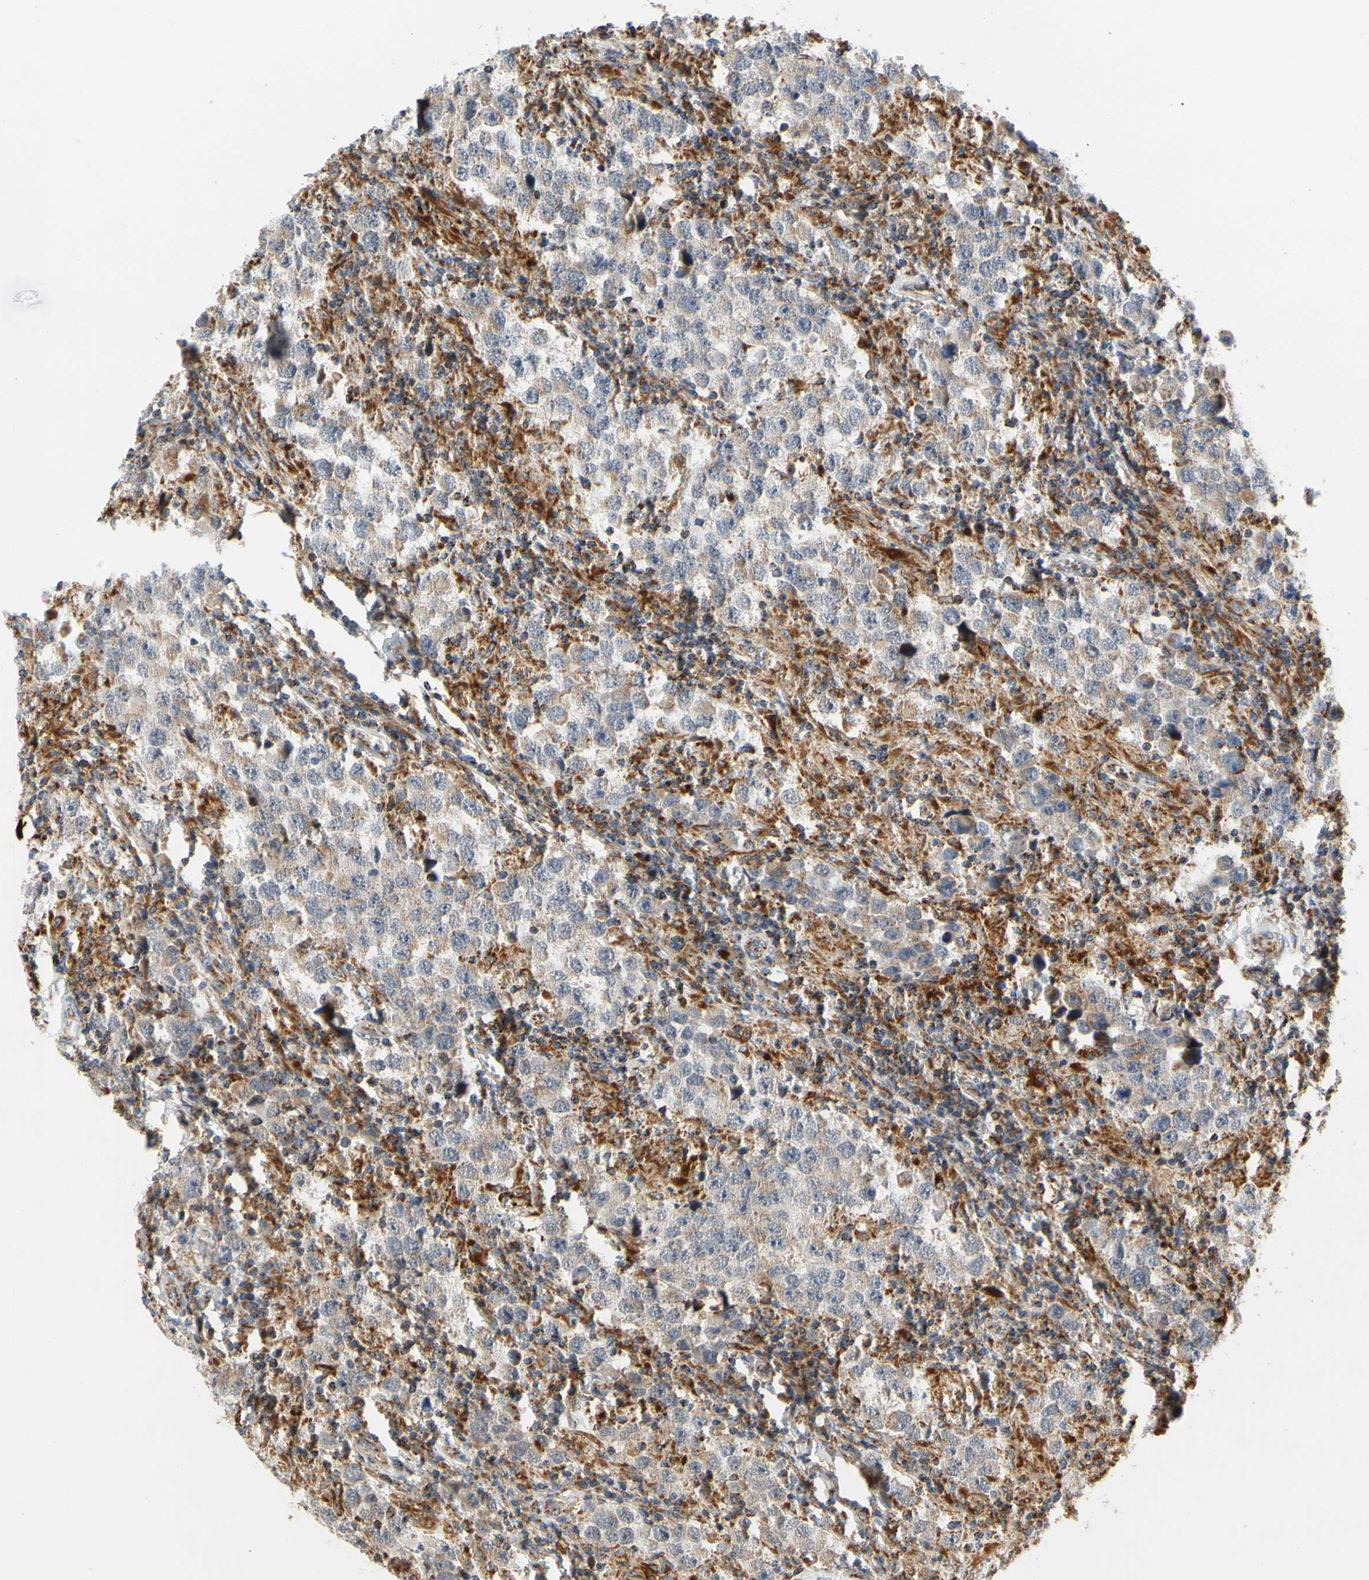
{"staining": {"intensity": "weak", "quantity": "25%-75%", "location": "cytoplasmic/membranous"}, "tissue": "testis cancer", "cell_type": "Tumor cells", "image_type": "cancer", "snomed": [{"axis": "morphology", "description": "Carcinoma, Embryonal, NOS"}, {"axis": "topography", "description": "Testis"}], "caption": "Immunohistochemical staining of testis cancer reveals weak cytoplasmic/membranous protein positivity in approximately 25%-75% of tumor cells. The staining was performed using DAB (3,3'-diaminobenzidine), with brown indicating positive protein expression. Nuclei are stained blue with hematoxylin.", "gene": "SFXN3", "patient": {"sex": "male", "age": 21}}